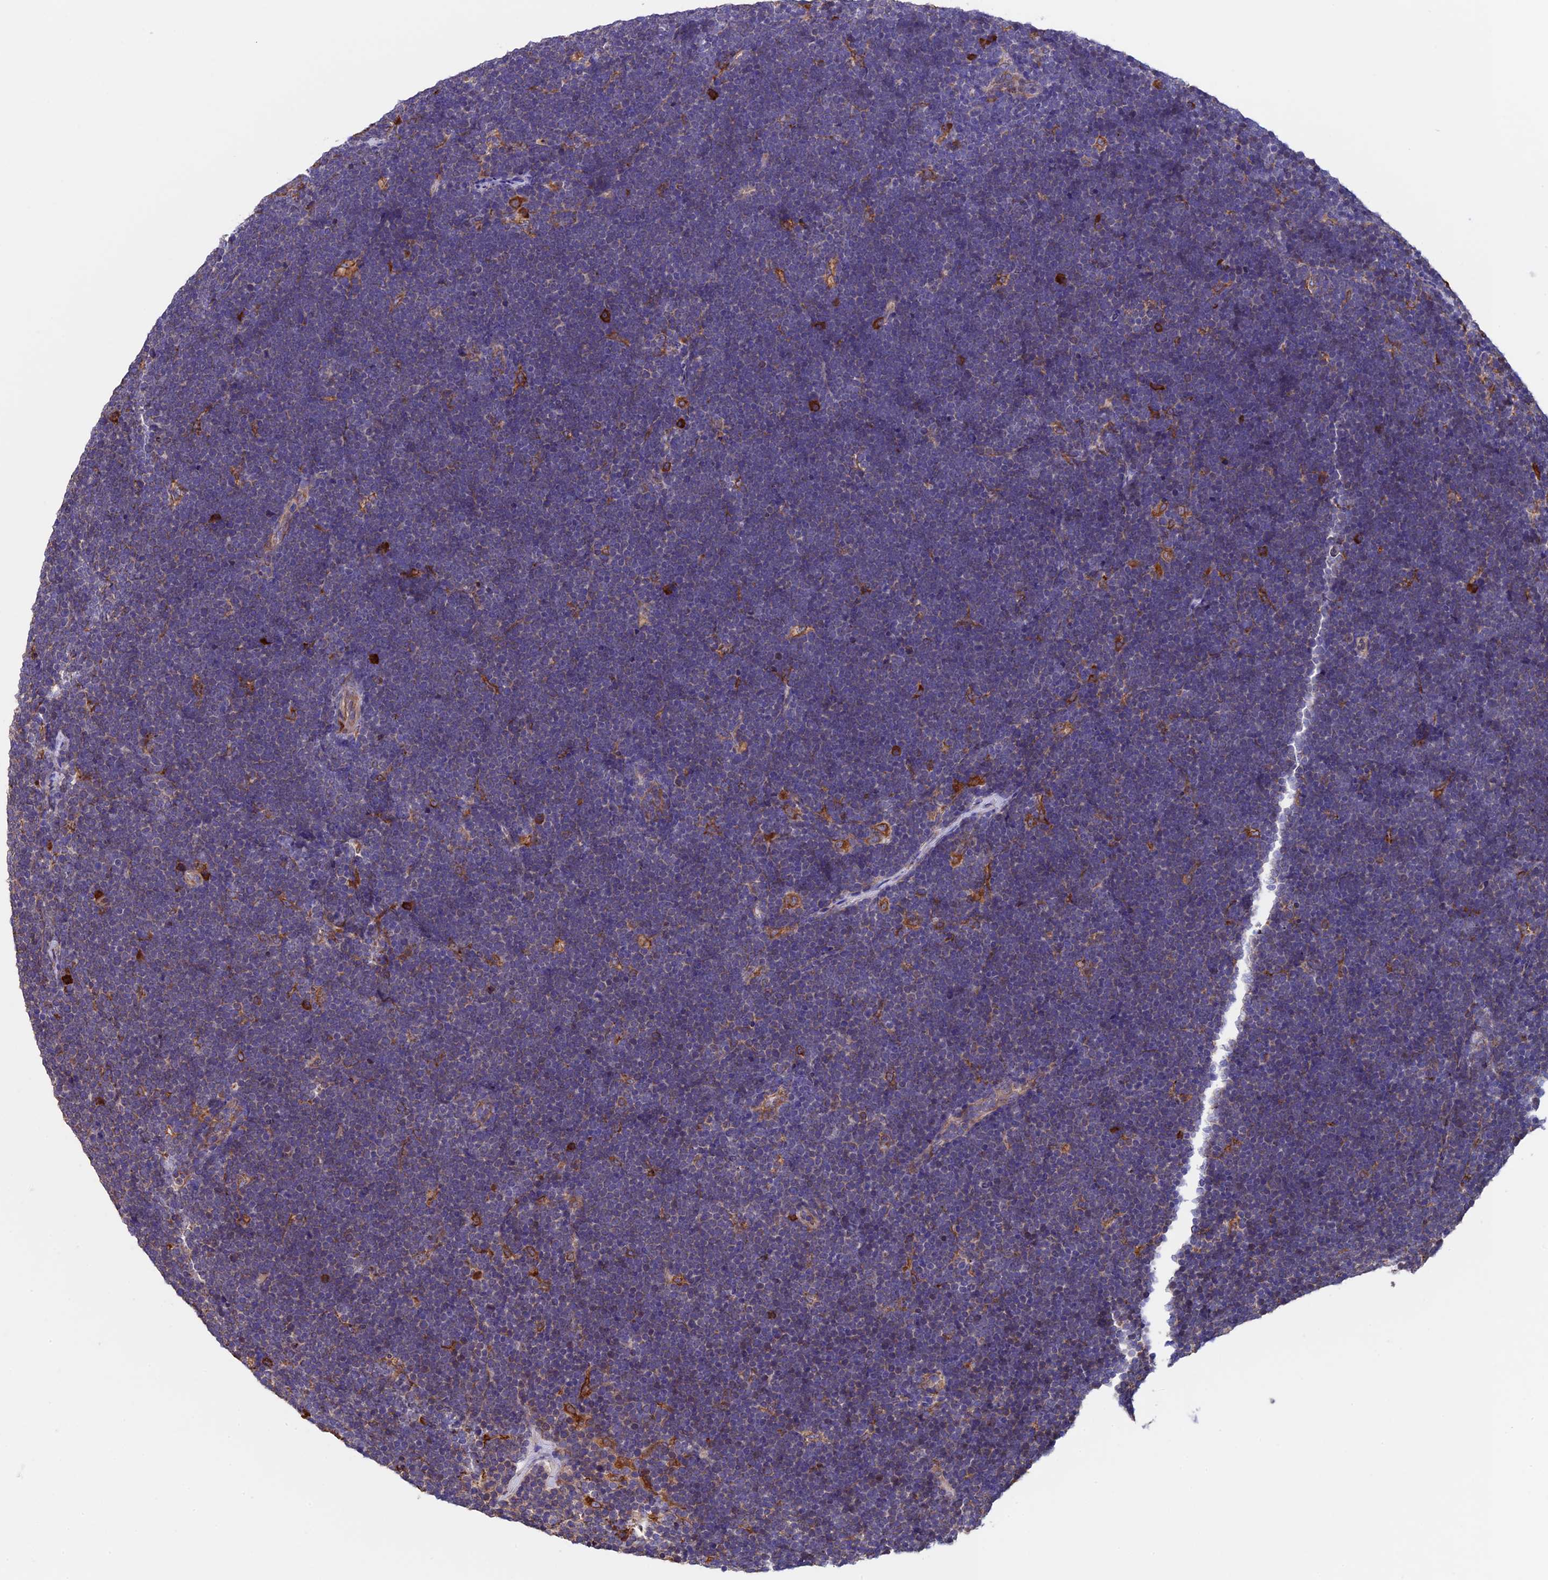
{"staining": {"intensity": "negative", "quantity": "none", "location": "none"}, "tissue": "lymphoma", "cell_type": "Tumor cells", "image_type": "cancer", "snomed": [{"axis": "morphology", "description": "Malignant lymphoma, non-Hodgkin's type, High grade"}, {"axis": "topography", "description": "Lymph node"}], "caption": "Human lymphoma stained for a protein using immunohistochemistry demonstrates no expression in tumor cells.", "gene": "BTBD3", "patient": {"sex": "male", "age": 13}}